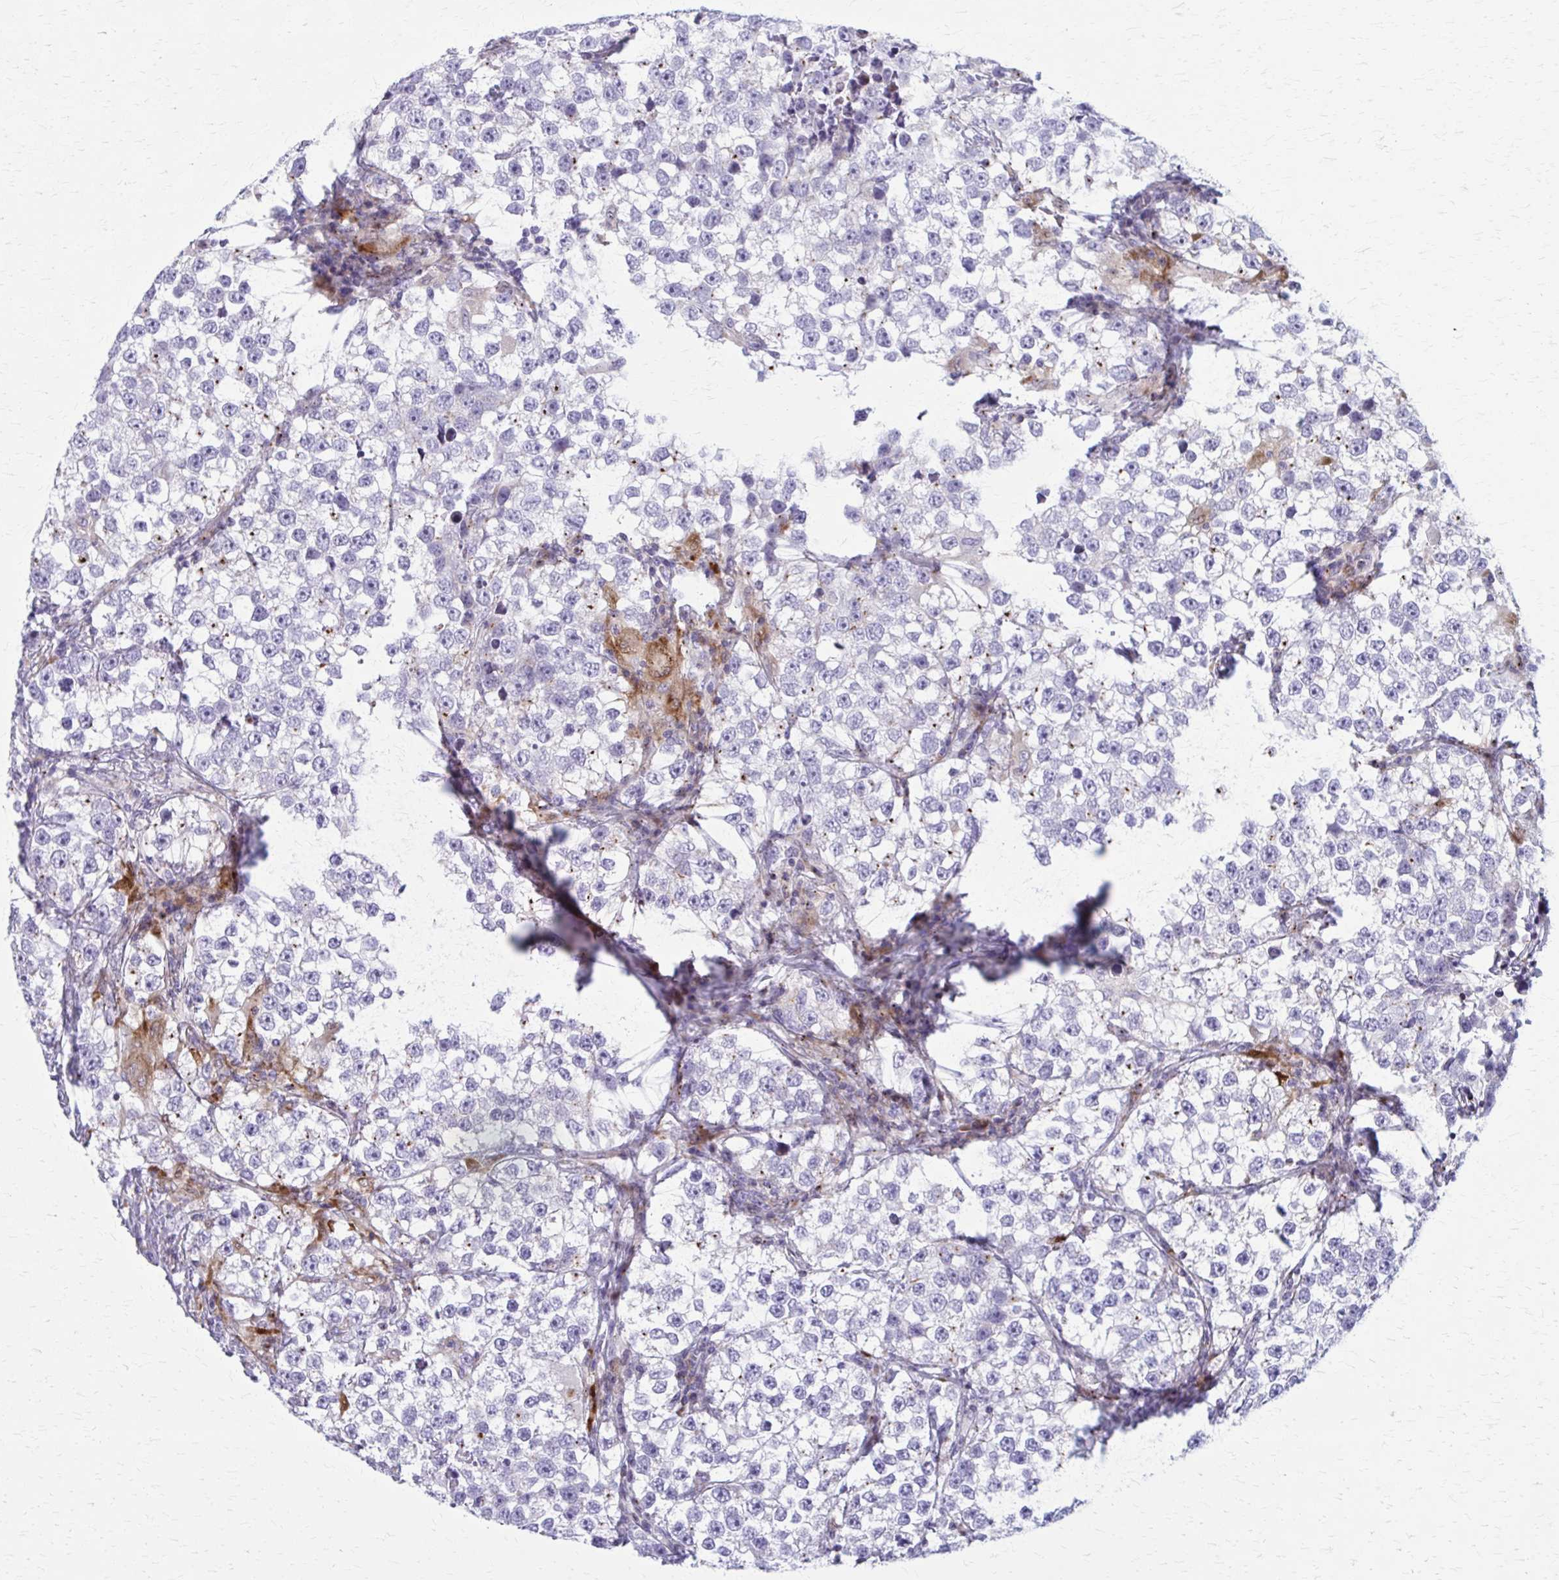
{"staining": {"intensity": "negative", "quantity": "none", "location": "none"}, "tissue": "testis cancer", "cell_type": "Tumor cells", "image_type": "cancer", "snomed": [{"axis": "morphology", "description": "Seminoma, NOS"}, {"axis": "topography", "description": "Testis"}], "caption": "The IHC image has no significant expression in tumor cells of seminoma (testis) tissue.", "gene": "PEDS1", "patient": {"sex": "male", "age": 46}}